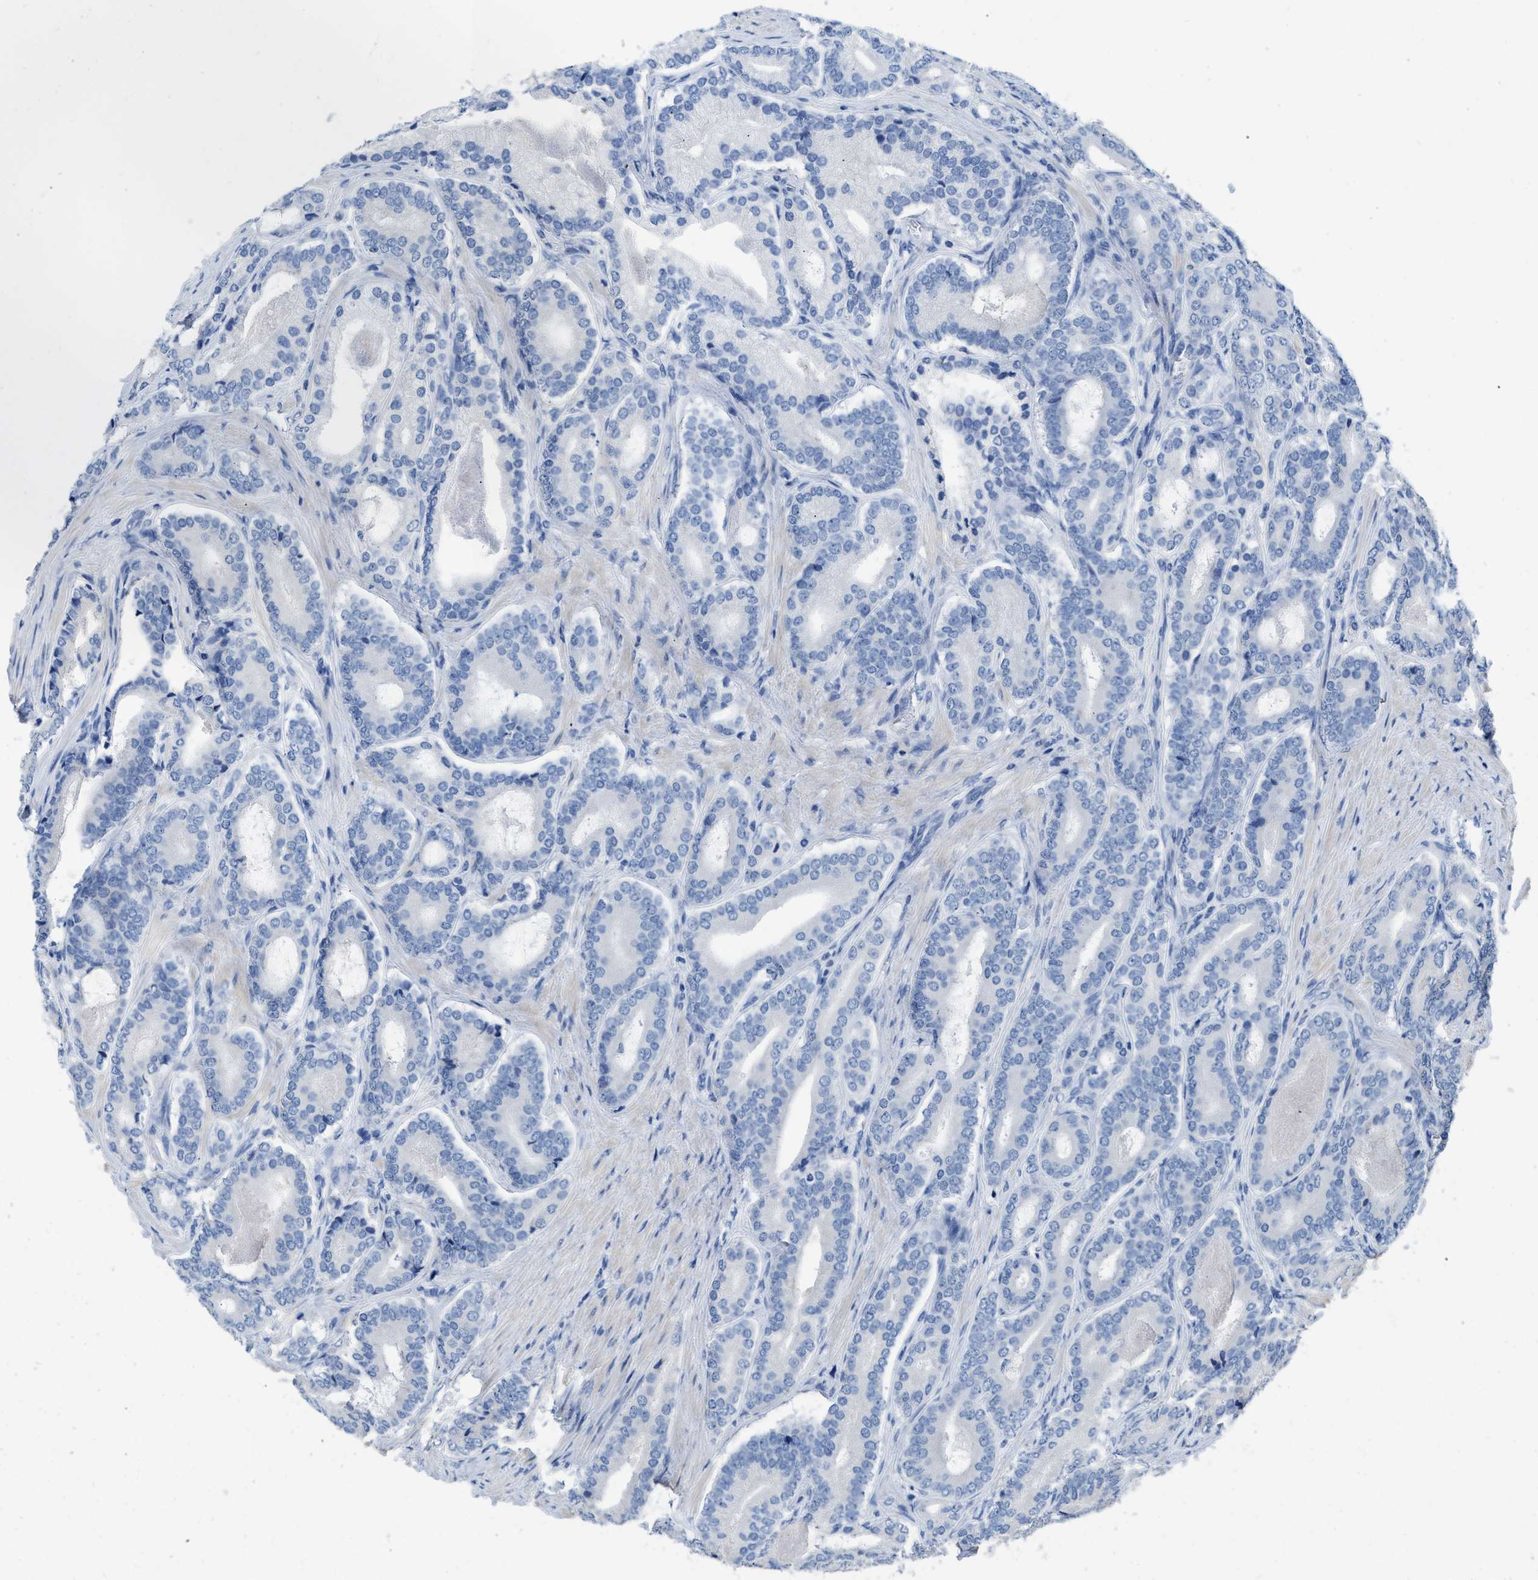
{"staining": {"intensity": "negative", "quantity": "none", "location": "none"}, "tissue": "prostate cancer", "cell_type": "Tumor cells", "image_type": "cancer", "snomed": [{"axis": "morphology", "description": "Adenocarcinoma, High grade"}, {"axis": "topography", "description": "Prostate"}], "caption": "A high-resolution image shows immunohistochemistry (IHC) staining of prostate adenocarcinoma (high-grade), which shows no significant staining in tumor cells.", "gene": "C1S", "patient": {"sex": "male", "age": 60}}